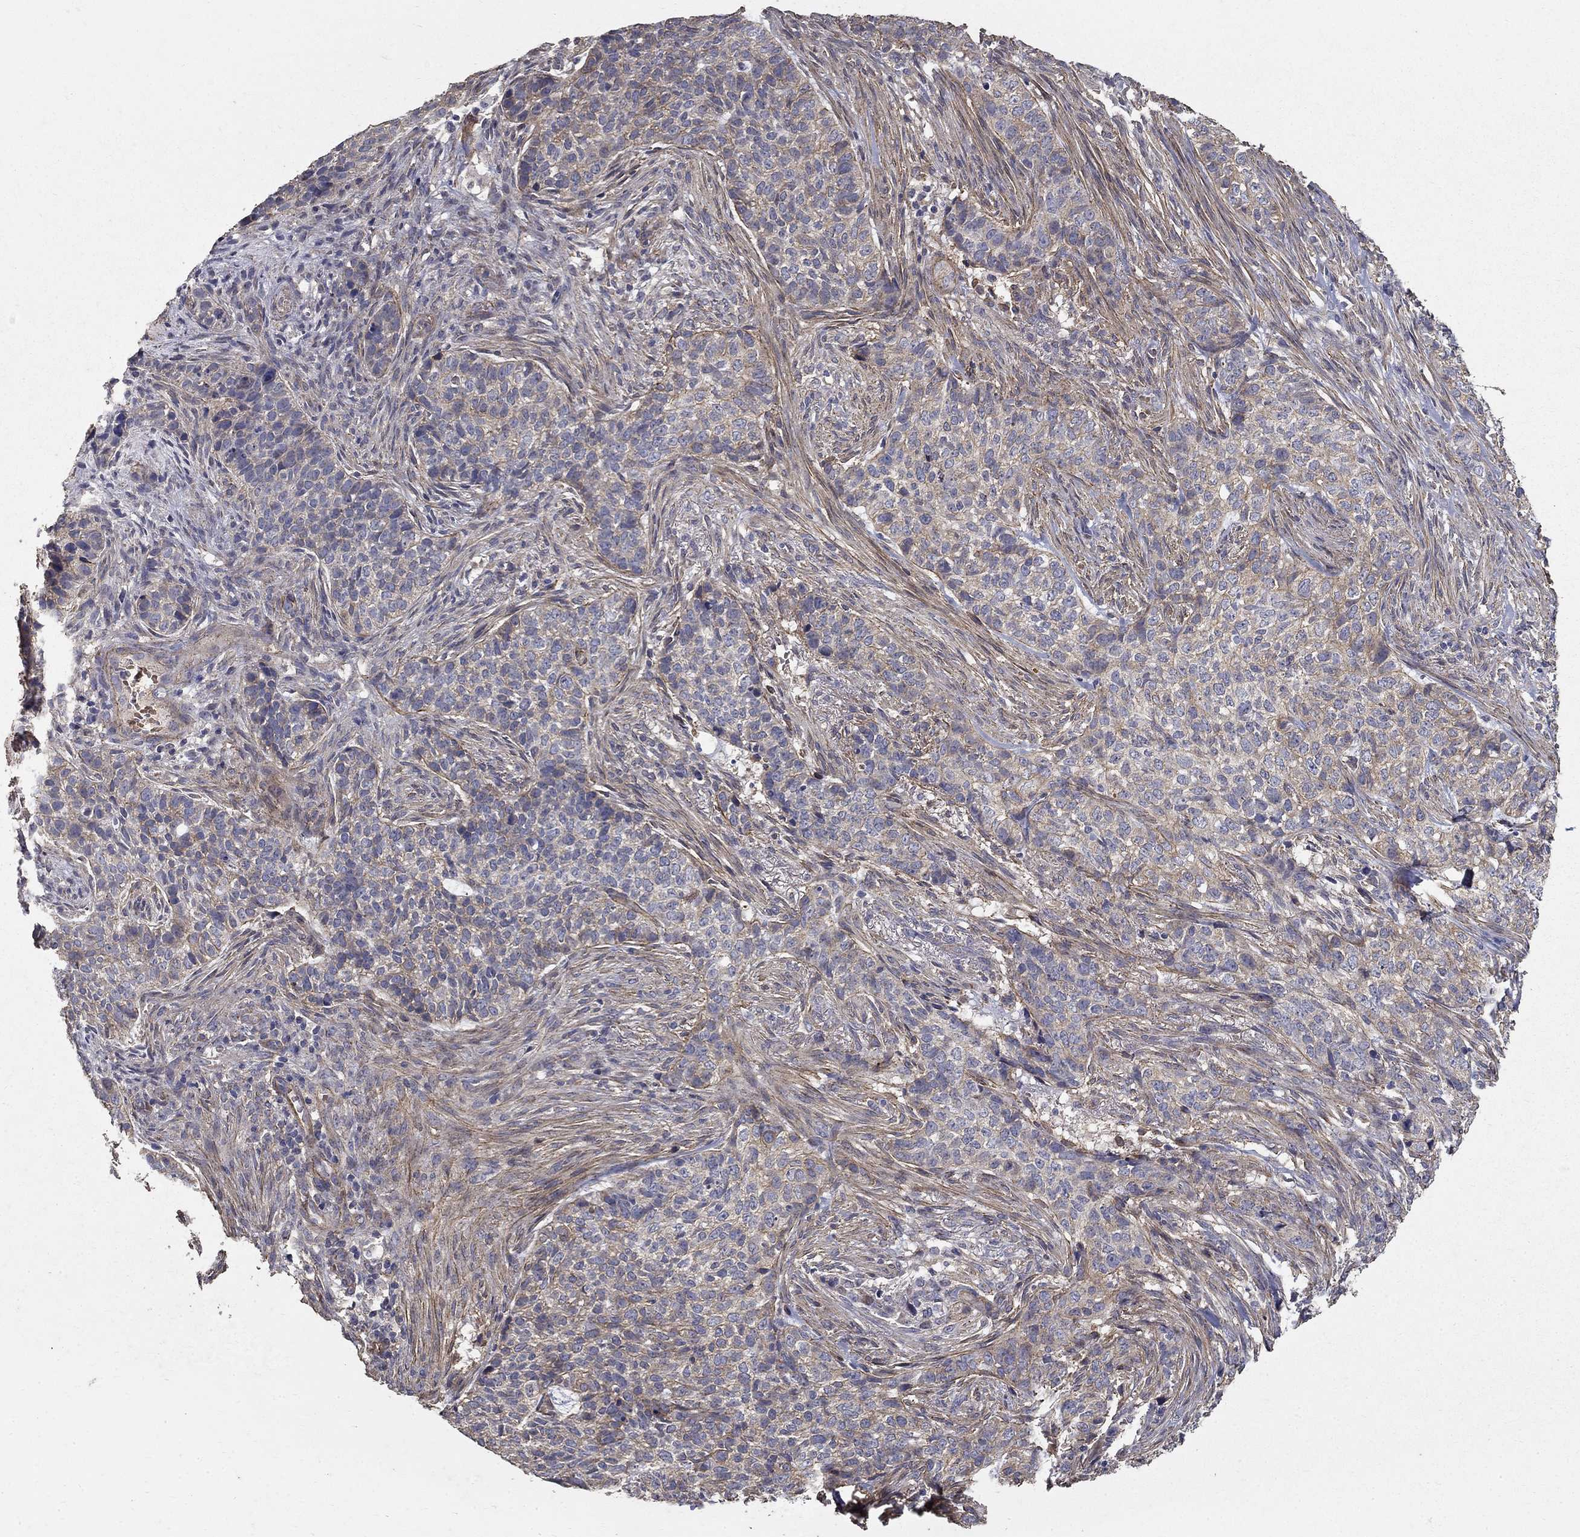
{"staining": {"intensity": "weak", "quantity": "25%-75%", "location": "cytoplasmic/membranous"}, "tissue": "skin cancer", "cell_type": "Tumor cells", "image_type": "cancer", "snomed": [{"axis": "morphology", "description": "Basal cell carcinoma"}, {"axis": "topography", "description": "Skin"}], "caption": "A brown stain shows weak cytoplasmic/membranous staining of a protein in skin cancer tumor cells.", "gene": "MPP2", "patient": {"sex": "female", "age": 69}}